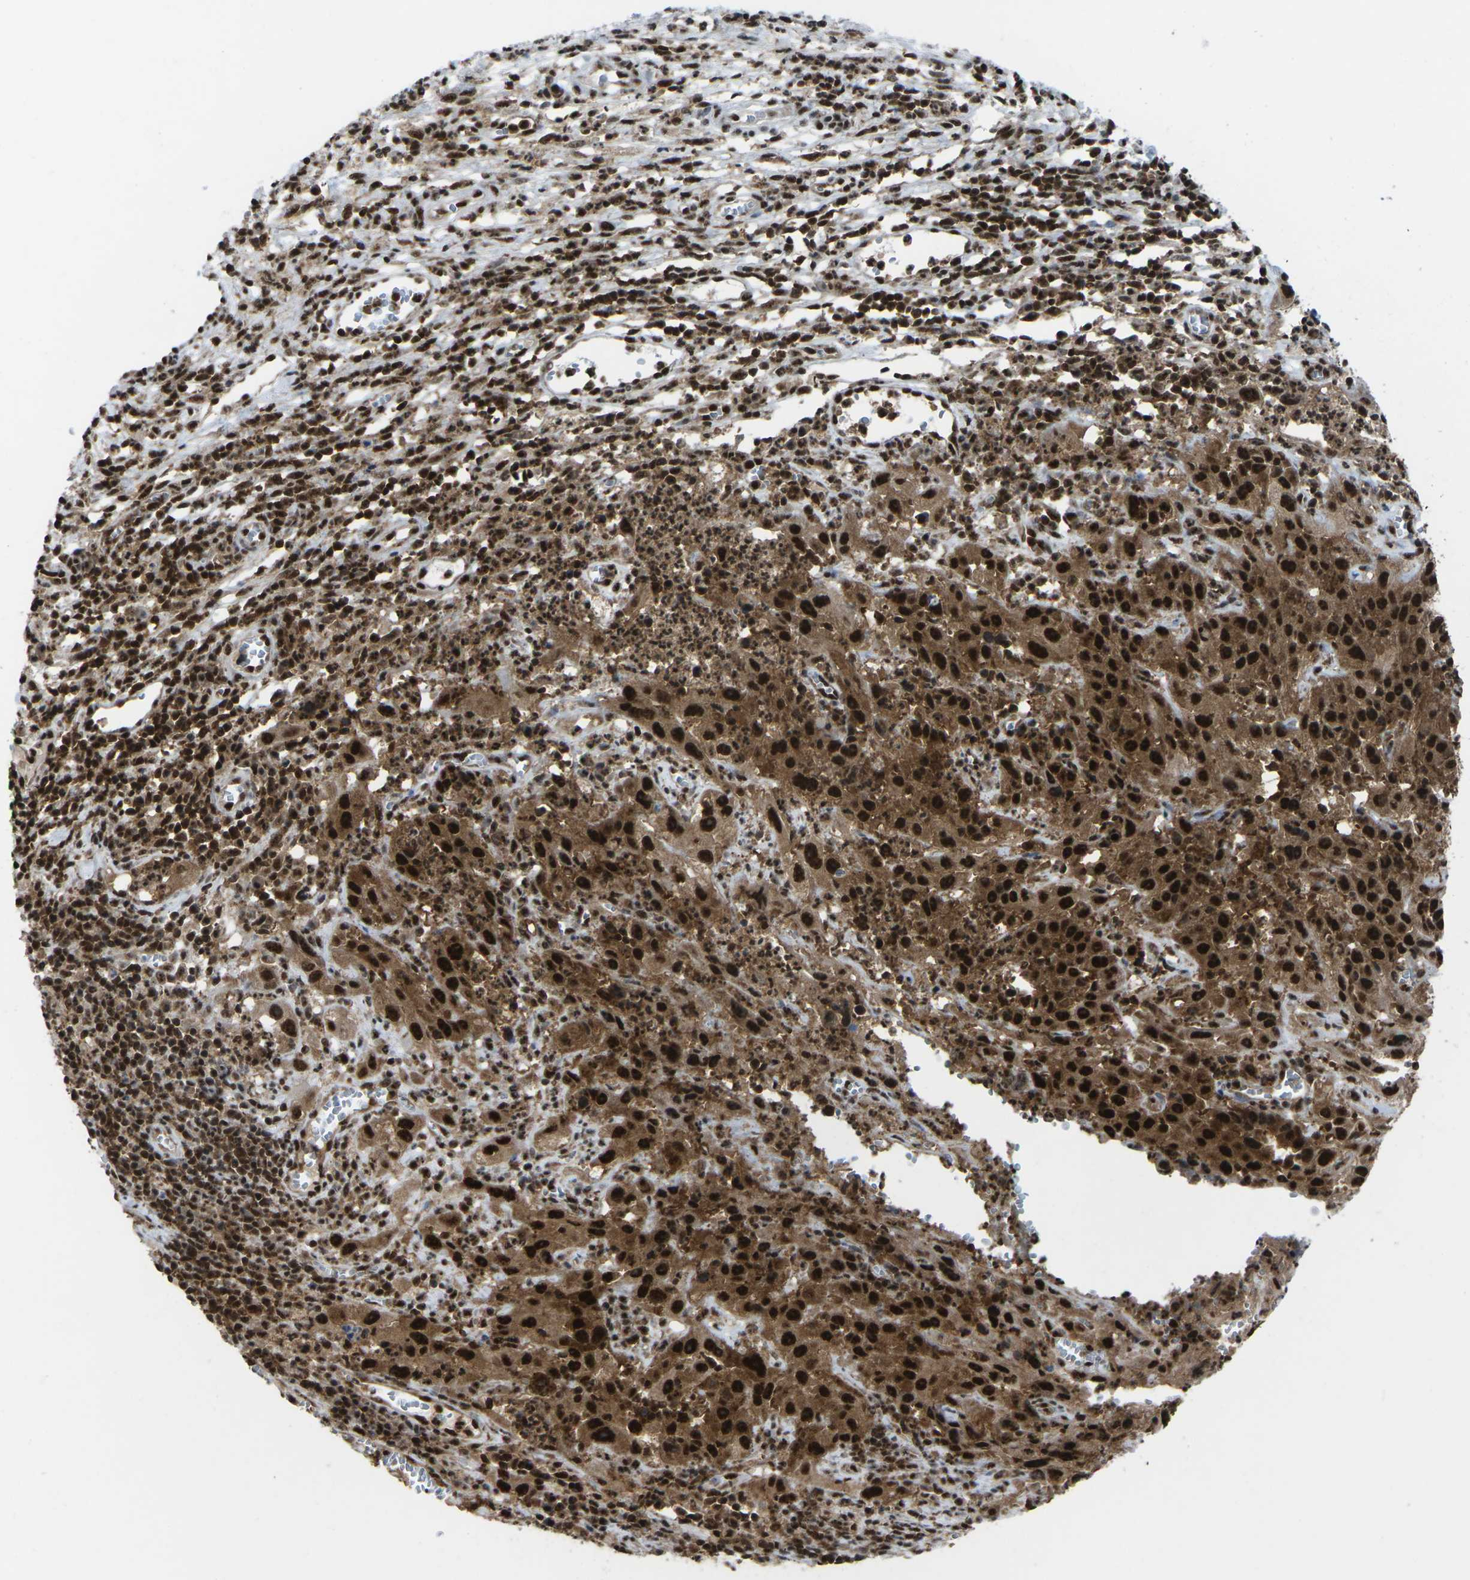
{"staining": {"intensity": "strong", "quantity": ">75%", "location": "cytoplasmic/membranous,nuclear"}, "tissue": "cervical cancer", "cell_type": "Tumor cells", "image_type": "cancer", "snomed": [{"axis": "morphology", "description": "Squamous cell carcinoma, NOS"}, {"axis": "topography", "description": "Cervix"}], "caption": "Cervical cancer was stained to show a protein in brown. There is high levels of strong cytoplasmic/membranous and nuclear positivity in approximately >75% of tumor cells. (Stains: DAB in brown, nuclei in blue, Microscopy: brightfield microscopy at high magnification).", "gene": "MAGOH", "patient": {"sex": "female", "age": 32}}